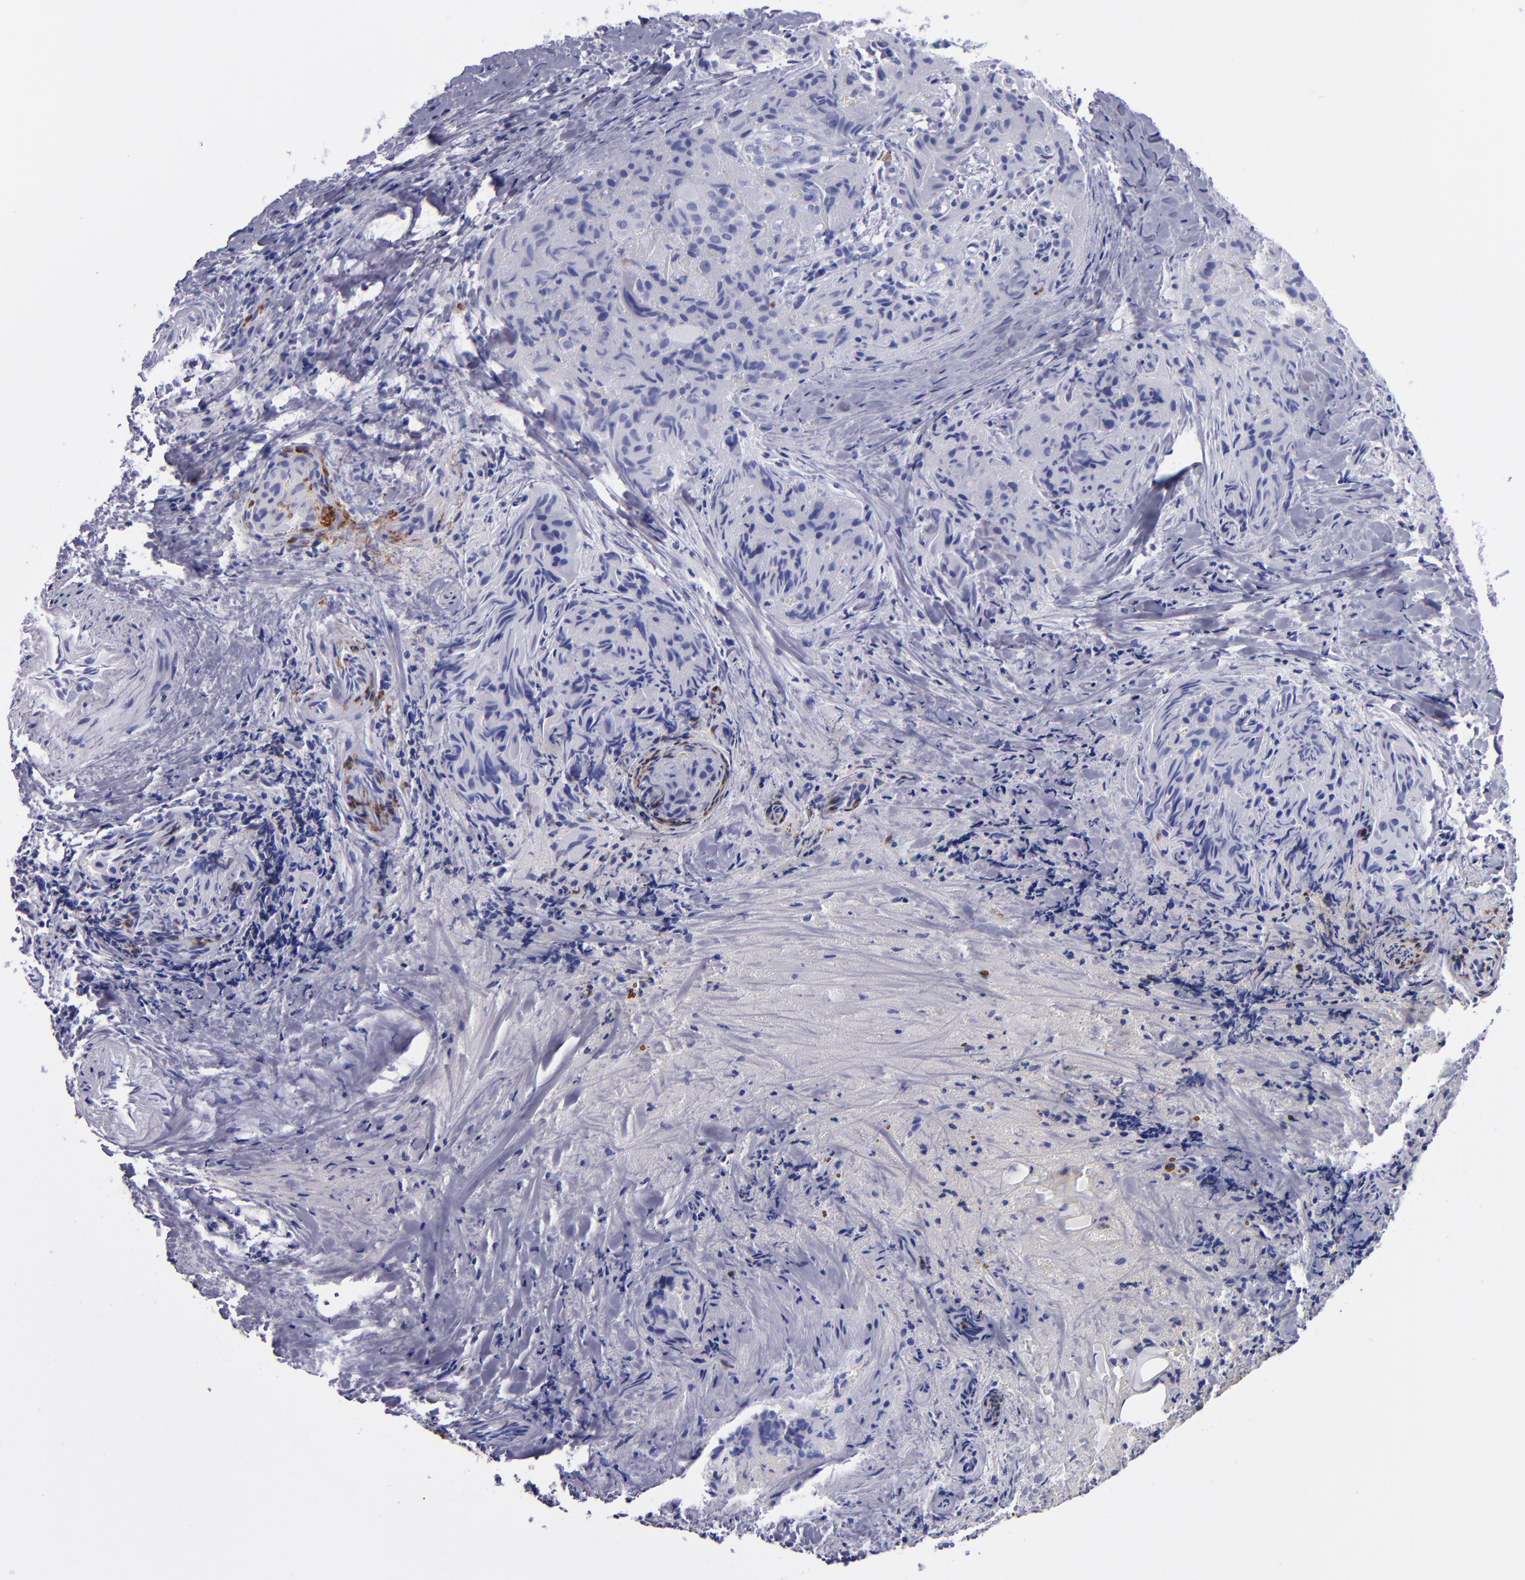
{"staining": {"intensity": "negative", "quantity": "none", "location": "none"}, "tissue": "thyroid cancer", "cell_type": "Tumor cells", "image_type": "cancer", "snomed": [{"axis": "morphology", "description": "Papillary adenocarcinoma, NOS"}, {"axis": "topography", "description": "Thyroid gland"}], "caption": "Immunohistochemical staining of thyroid cancer (papillary adenocarcinoma) reveals no significant staining in tumor cells. Nuclei are stained in blue.", "gene": "CR1", "patient": {"sex": "female", "age": 71}}